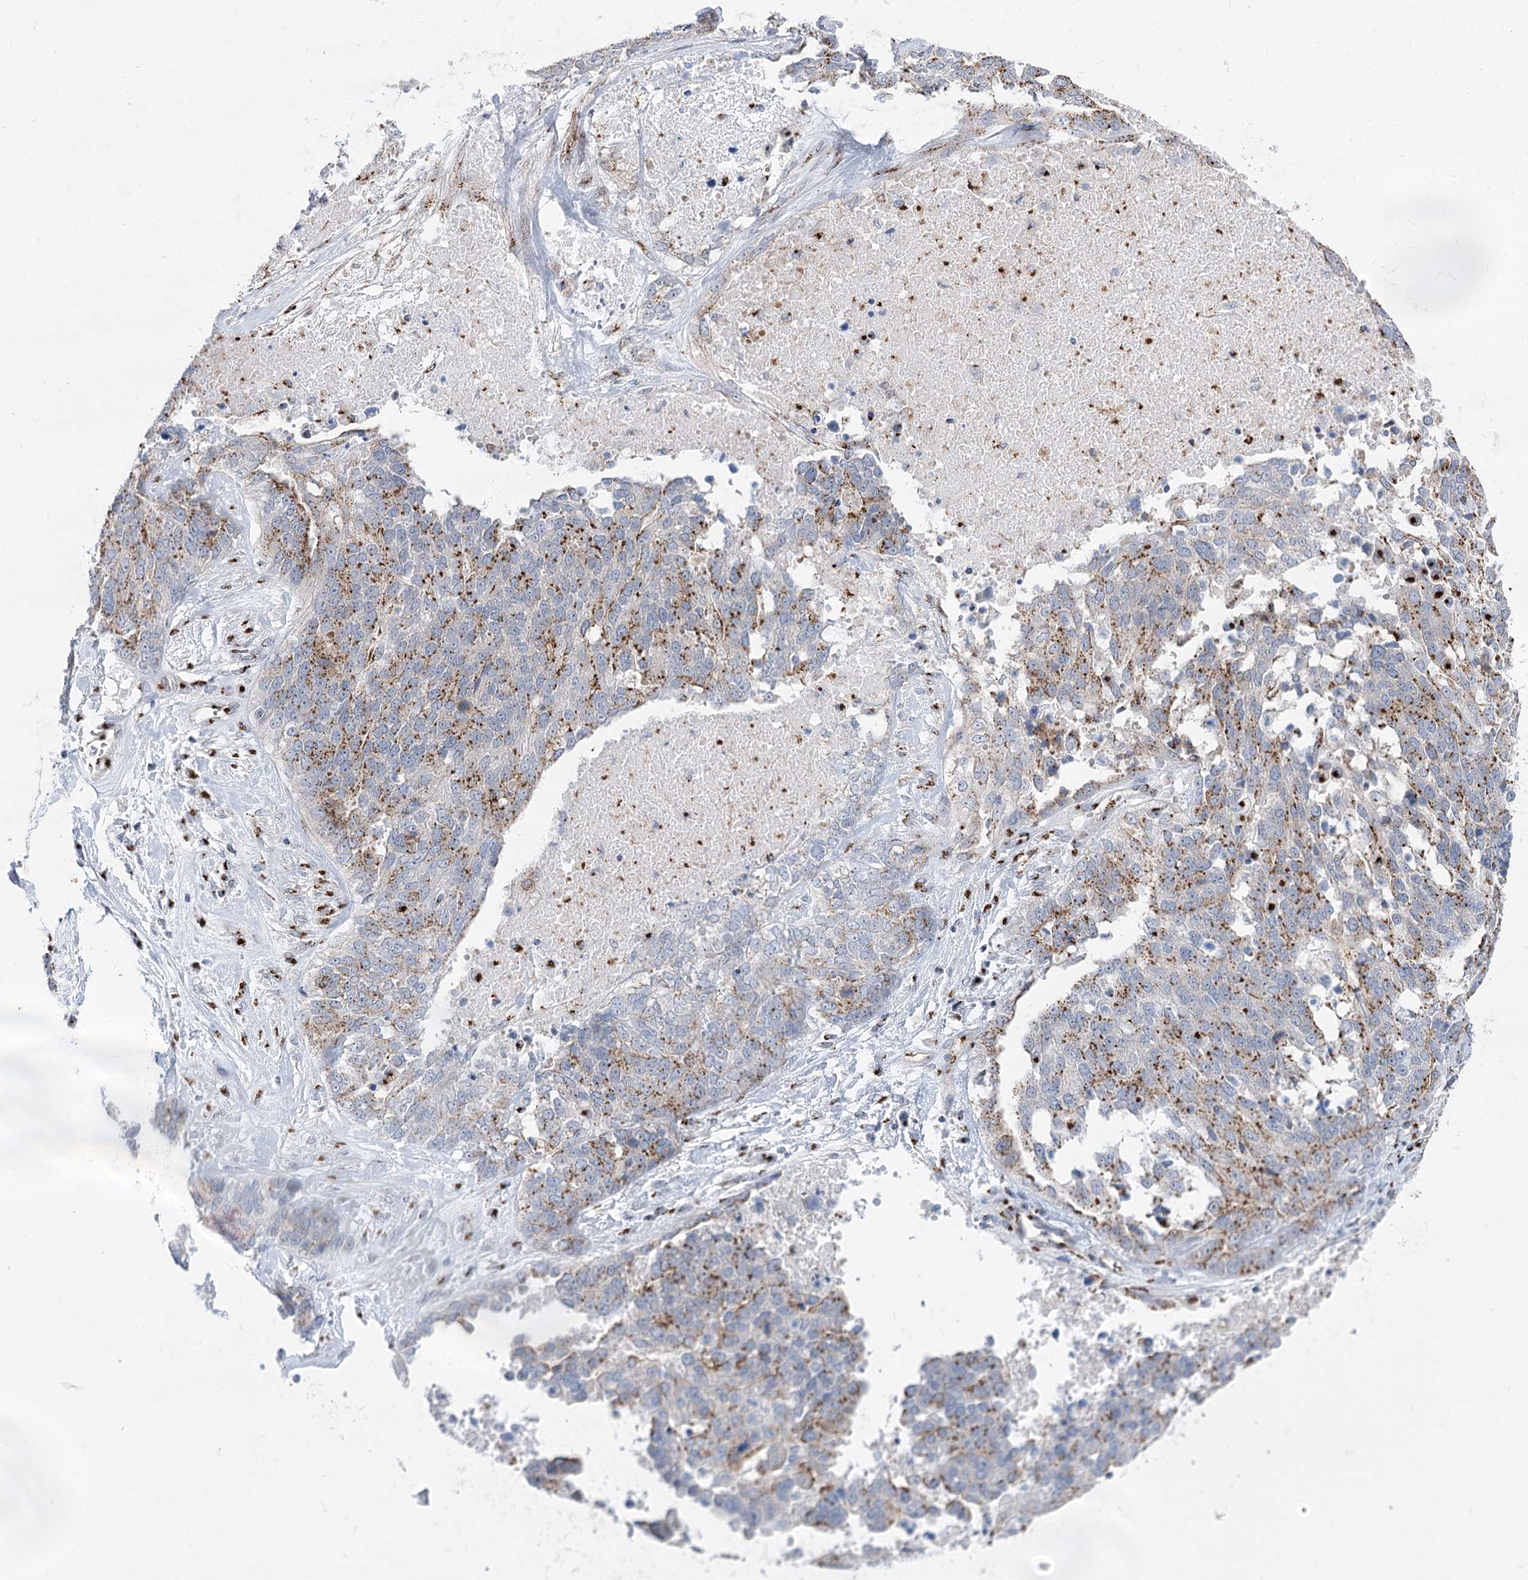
{"staining": {"intensity": "moderate", "quantity": ">75%", "location": "cytoplasmic/membranous"}, "tissue": "ovarian cancer", "cell_type": "Tumor cells", "image_type": "cancer", "snomed": [{"axis": "morphology", "description": "Cystadenocarcinoma, serous, NOS"}, {"axis": "topography", "description": "Ovary"}], "caption": "Serous cystadenocarcinoma (ovarian) stained for a protein demonstrates moderate cytoplasmic/membranous positivity in tumor cells.", "gene": "TMEM165", "patient": {"sex": "female", "age": 44}}